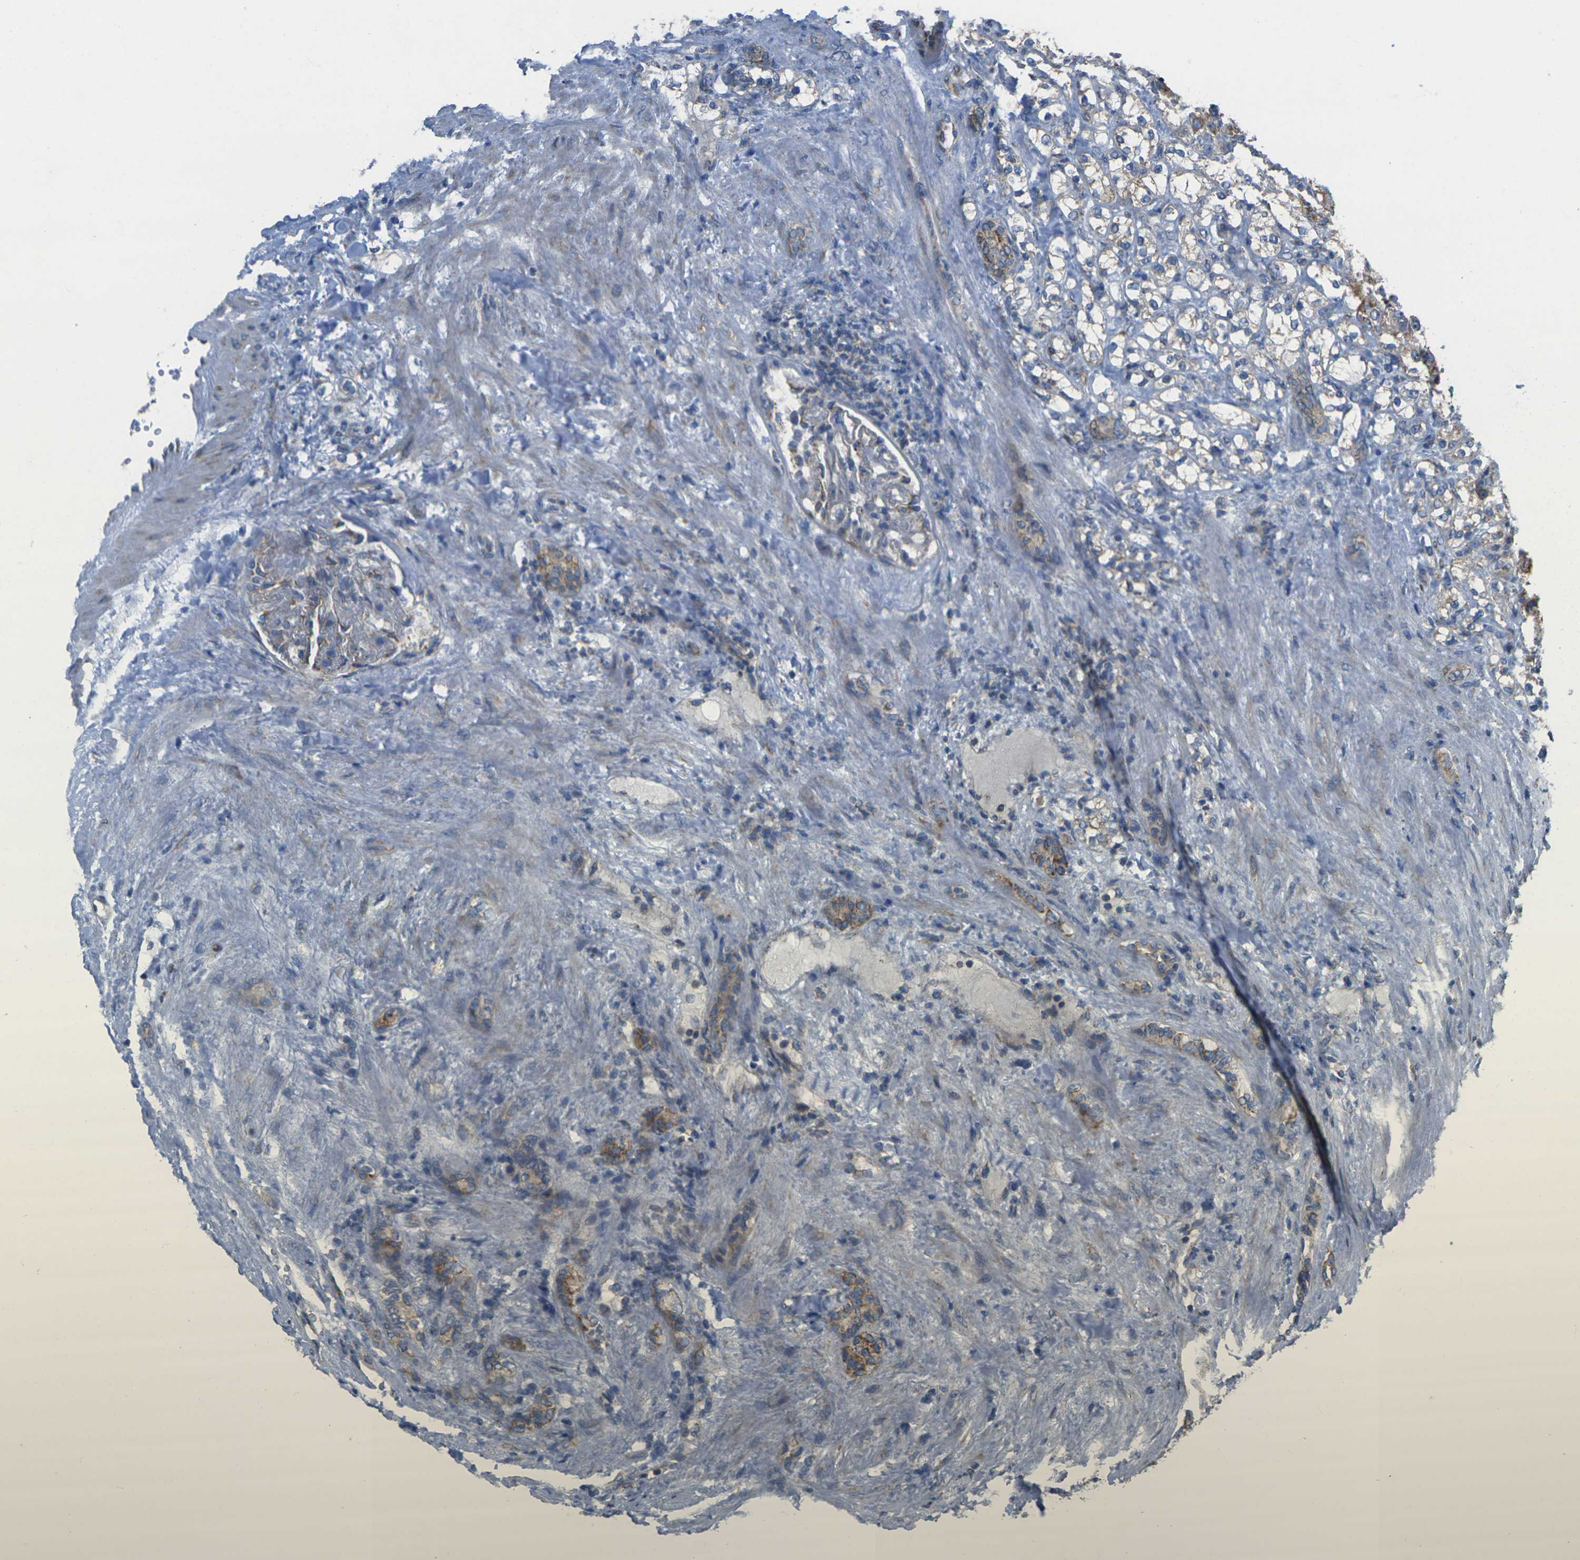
{"staining": {"intensity": "moderate", "quantity": "25%-75%", "location": "cytoplasmic/membranous"}, "tissue": "renal cancer", "cell_type": "Tumor cells", "image_type": "cancer", "snomed": [{"axis": "morphology", "description": "Adenocarcinoma, NOS"}, {"axis": "topography", "description": "Kidney"}], "caption": "Tumor cells show medium levels of moderate cytoplasmic/membranous staining in approximately 25%-75% of cells in adenocarcinoma (renal). (Stains: DAB in brown, nuclei in blue, Microscopy: brightfield microscopy at high magnification).", "gene": "TMEM120B", "patient": {"sex": "male", "age": 61}}